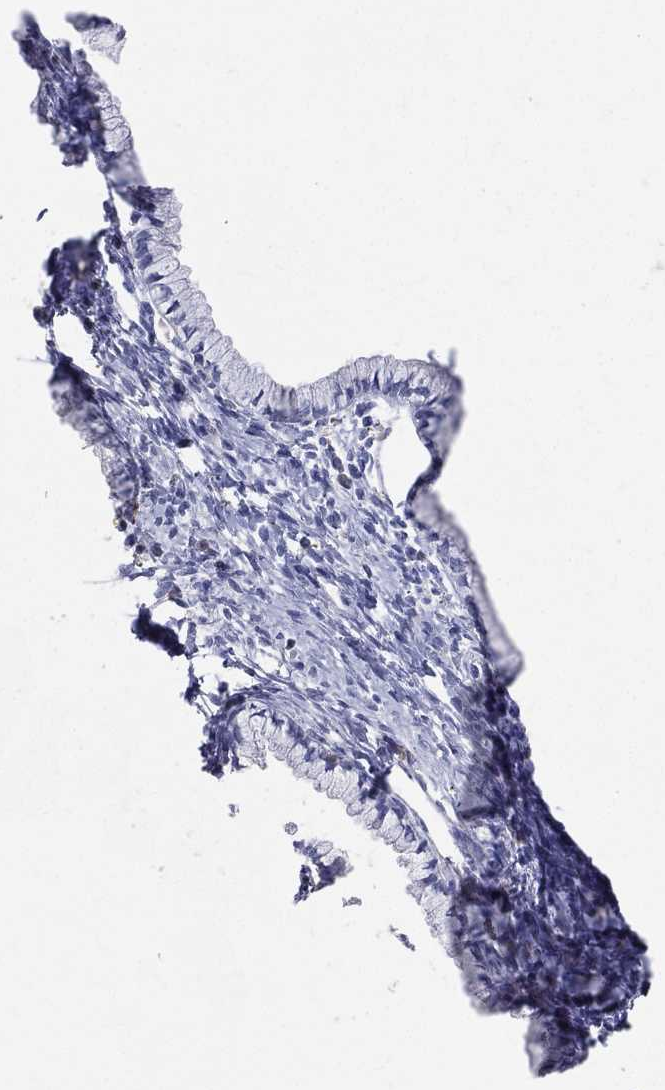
{"staining": {"intensity": "negative", "quantity": "none", "location": "none"}, "tissue": "cervix", "cell_type": "Glandular cells", "image_type": "normal", "snomed": [{"axis": "morphology", "description": "Normal tissue, NOS"}, {"axis": "topography", "description": "Cervix"}], "caption": "IHC photomicrograph of unremarkable cervix: cervix stained with DAB (3,3'-diaminobenzidine) shows no significant protein positivity in glandular cells.", "gene": "CD33", "patient": {"sex": "female", "age": 39}}